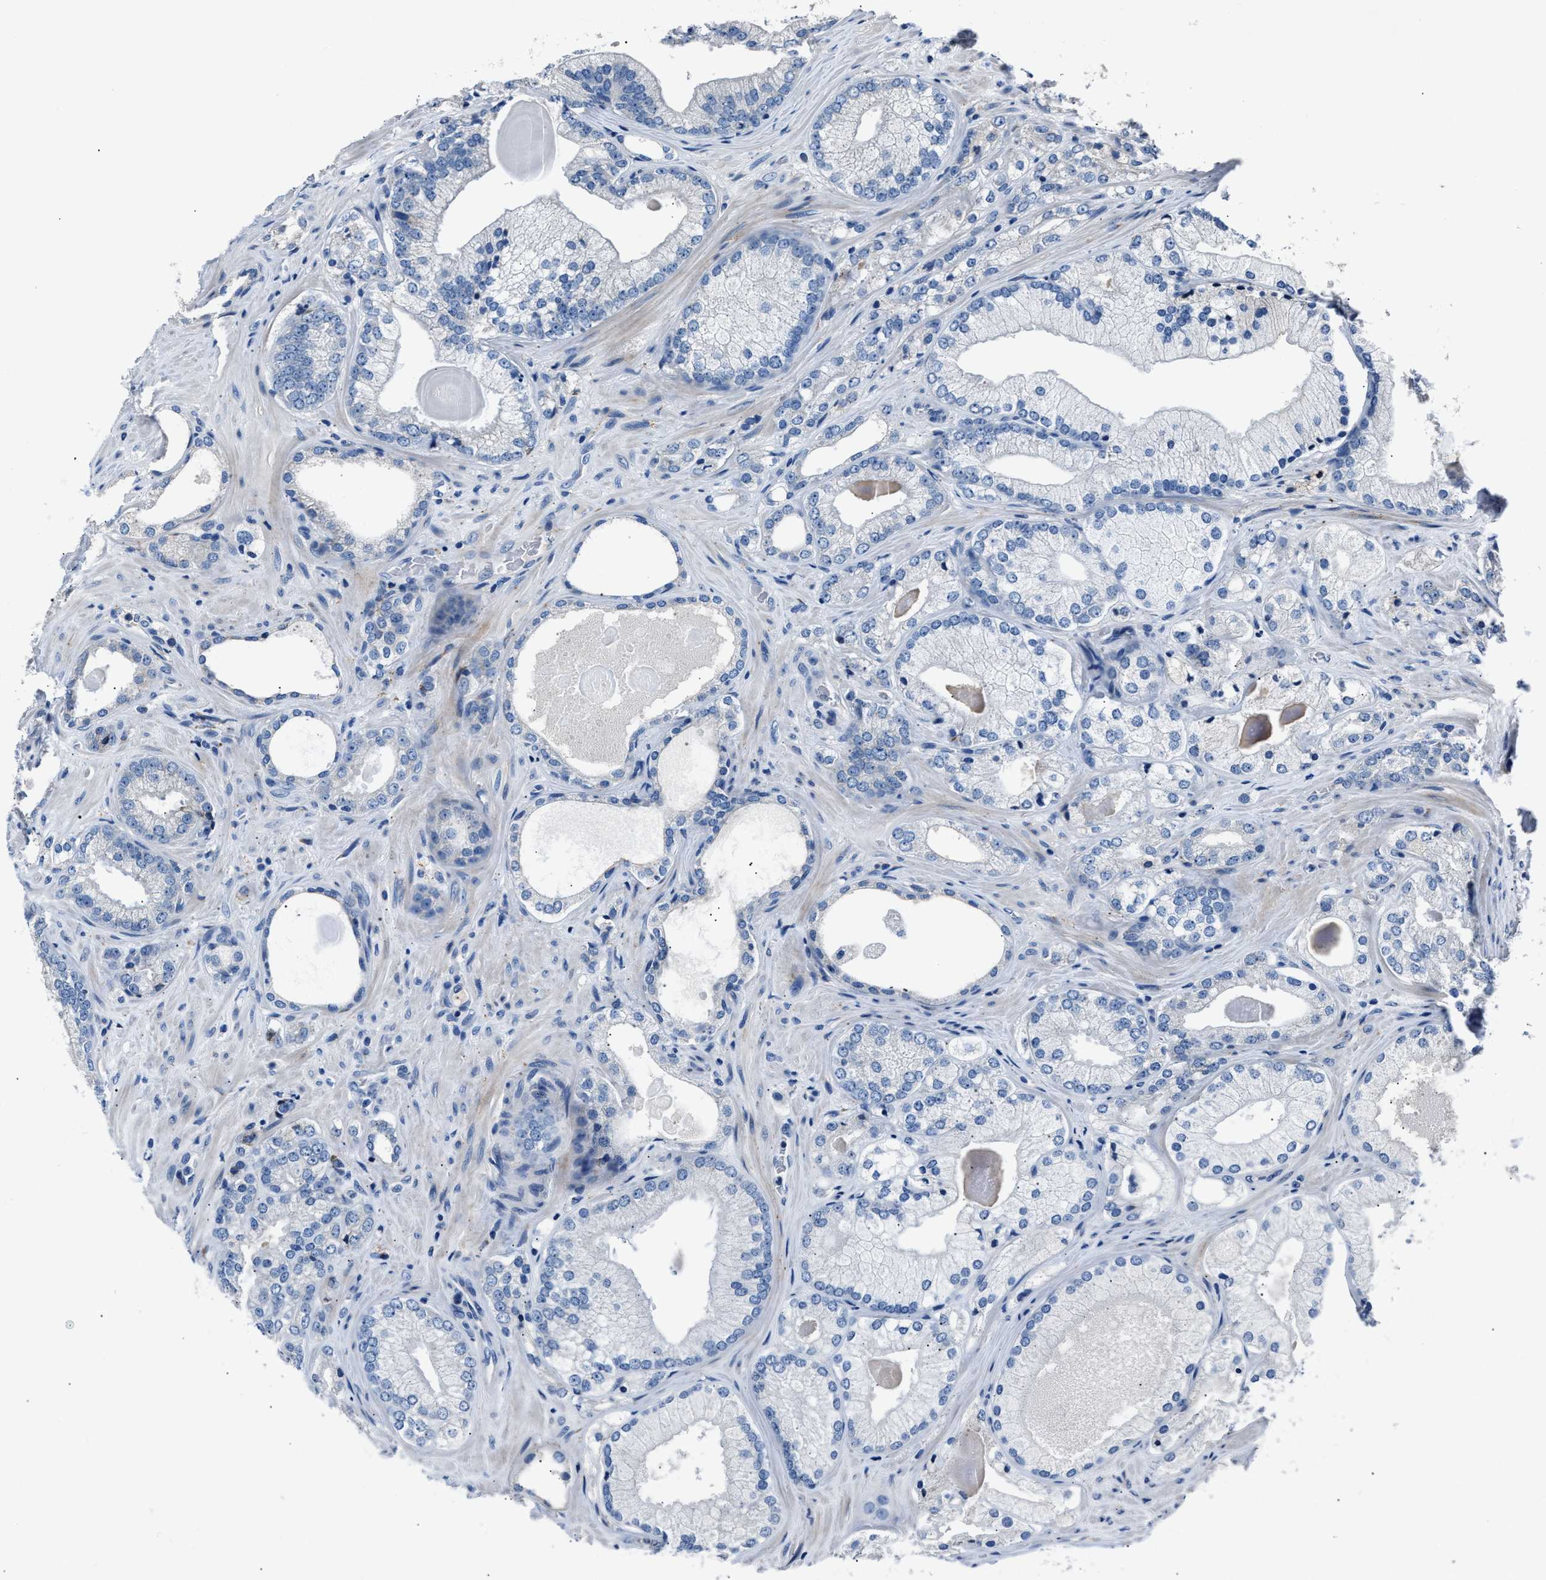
{"staining": {"intensity": "negative", "quantity": "none", "location": "none"}, "tissue": "prostate cancer", "cell_type": "Tumor cells", "image_type": "cancer", "snomed": [{"axis": "morphology", "description": "Adenocarcinoma, Low grade"}, {"axis": "topography", "description": "Prostate"}], "caption": "Tumor cells show no significant staining in prostate low-grade adenocarcinoma.", "gene": "DNAJC24", "patient": {"sex": "male", "age": 65}}